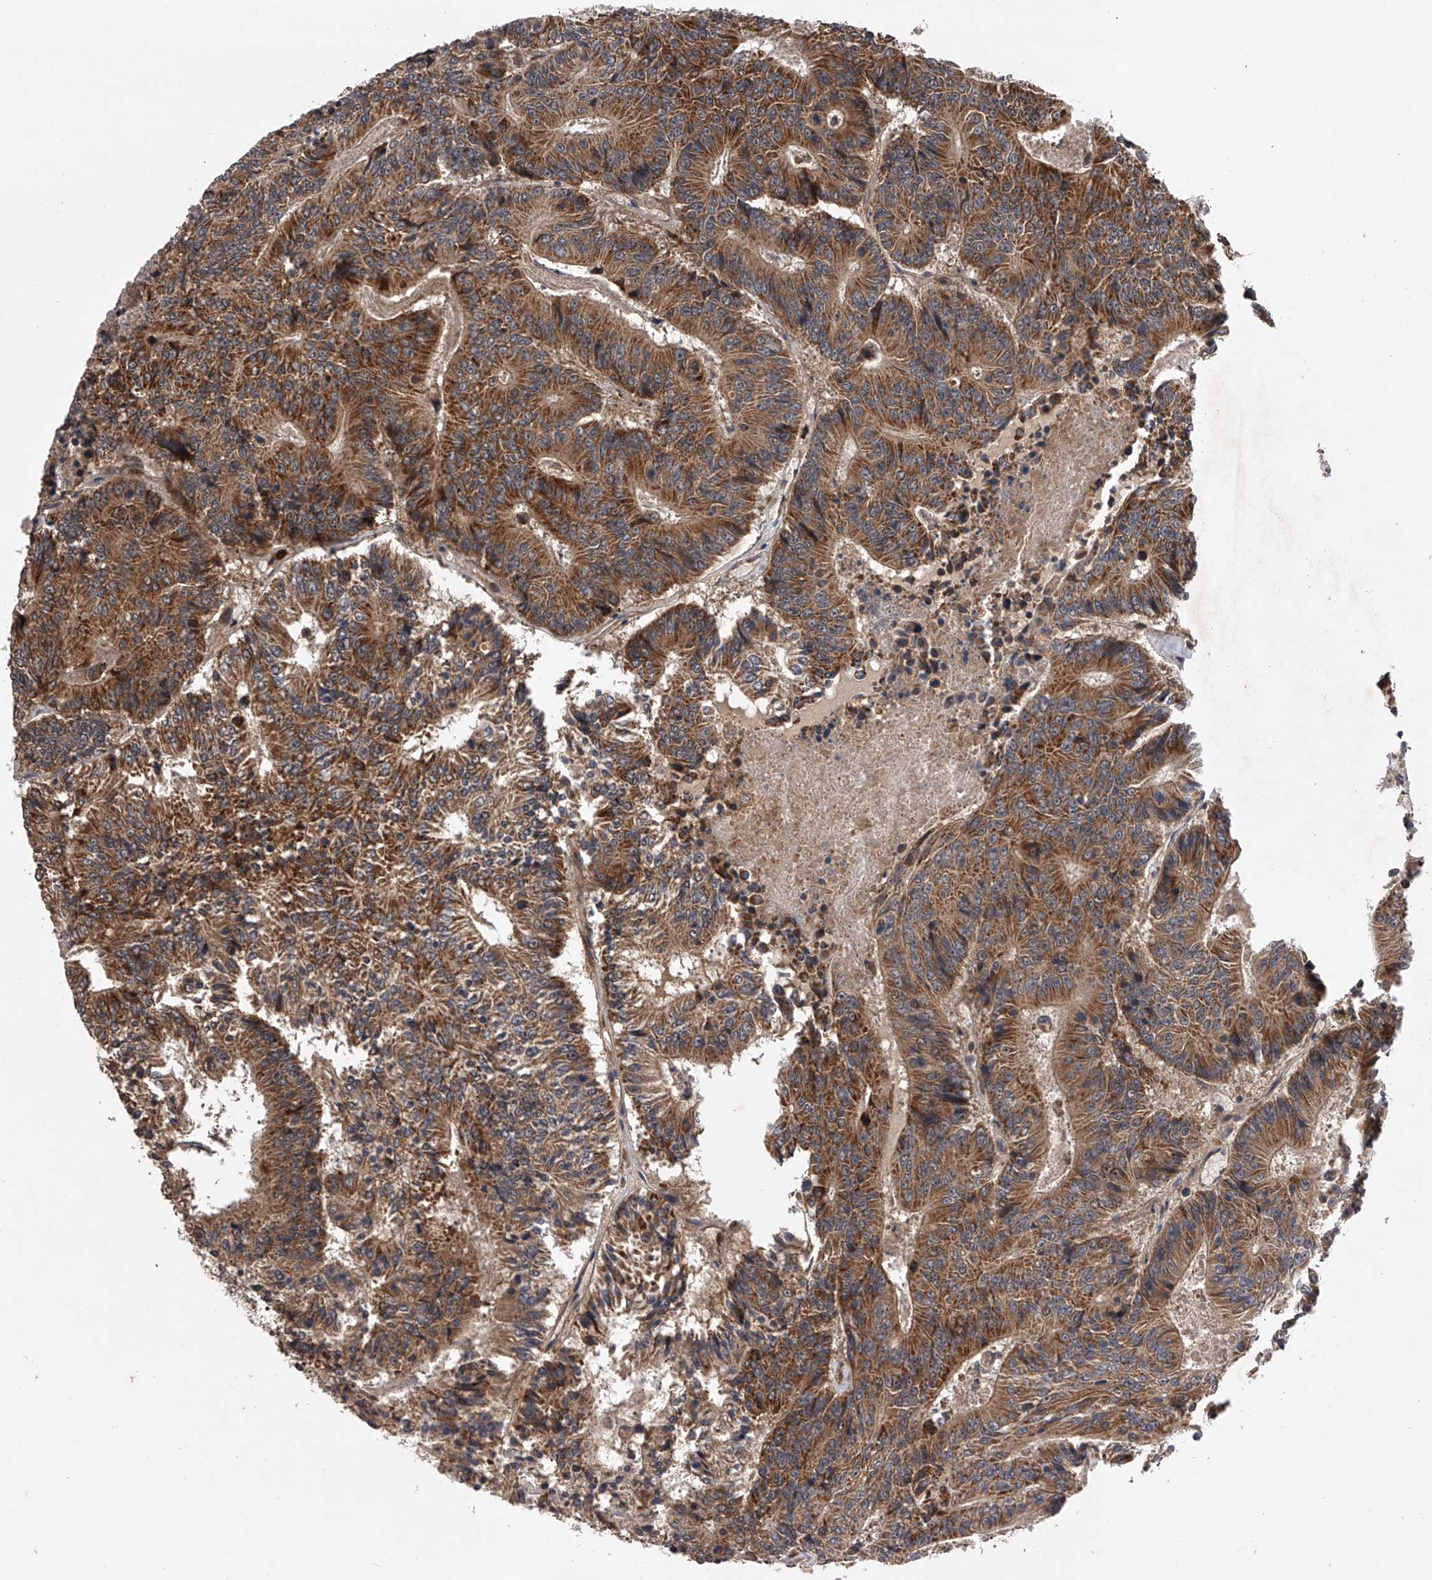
{"staining": {"intensity": "strong", "quantity": ">75%", "location": "cytoplasmic/membranous"}, "tissue": "colorectal cancer", "cell_type": "Tumor cells", "image_type": "cancer", "snomed": [{"axis": "morphology", "description": "Adenocarcinoma, NOS"}, {"axis": "topography", "description": "Colon"}], "caption": "Protein staining of colorectal cancer (adenocarcinoma) tissue exhibits strong cytoplasmic/membranous expression in about >75% of tumor cells. Nuclei are stained in blue.", "gene": "MAP3K11", "patient": {"sex": "male", "age": 83}}